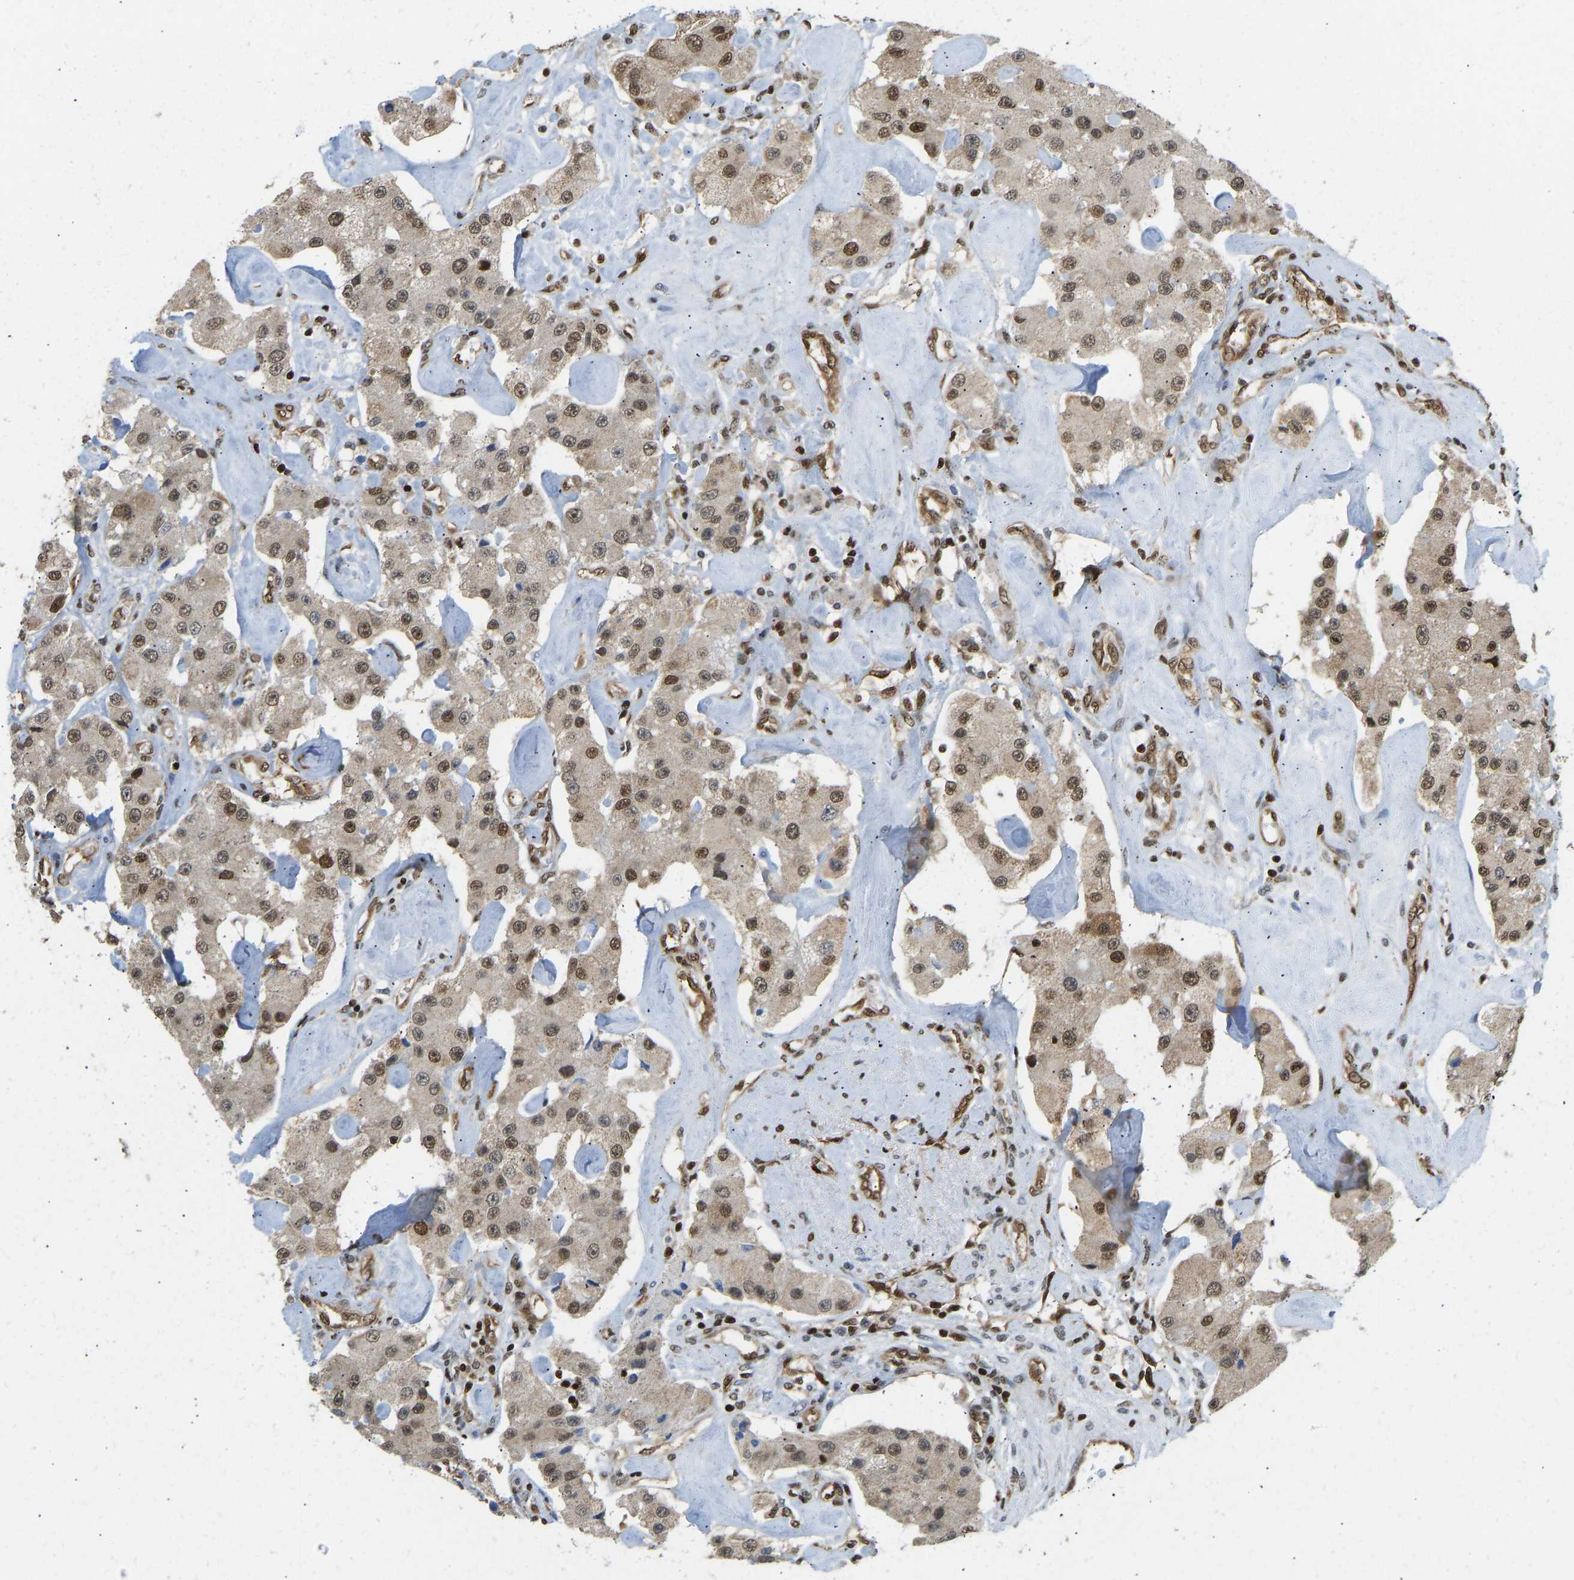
{"staining": {"intensity": "weak", "quantity": "25%-75%", "location": "cytoplasmic/membranous,nuclear"}, "tissue": "carcinoid", "cell_type": "Tumor cells", "image_type": "cancer", "snomed": [{"axis": "morphology", "description": "Carcinoid, malignant, NOS"}, {"axis": "topography", "description": "Pancreas"}], "caption": "An immunohistochemistry (IHC) micrograph of neoplastic tissue is shown. Protein staining in brown highlights weak cytoplasmic/membranous and nuclear positivity in carcinoid (malignant) within tumor cells.", "gene": "ZSCAN20", "patient": {"sex": "male", "age": 41}}